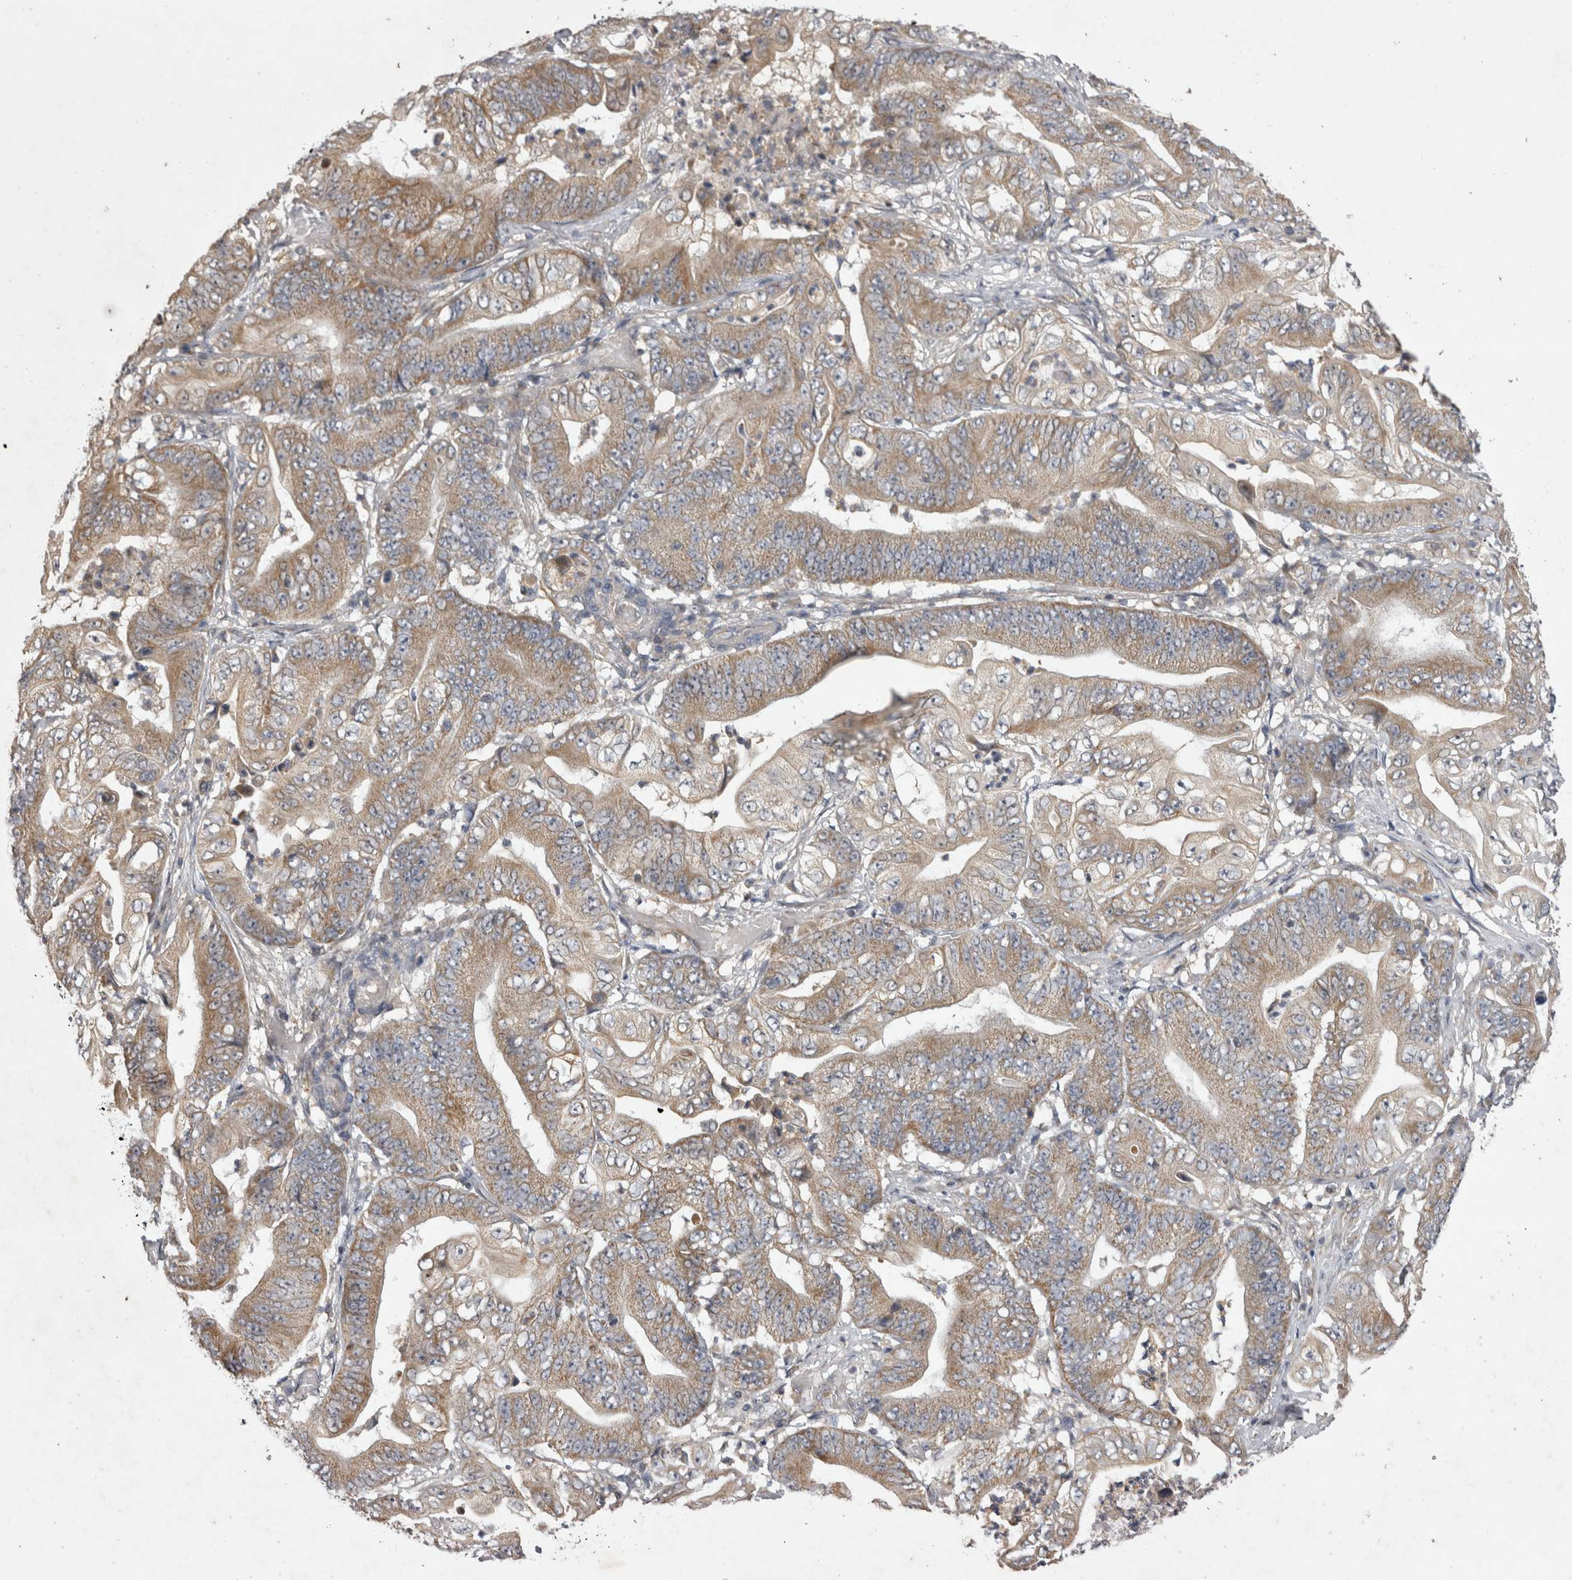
{"staining": {"intensity": "moderate", "quantity": ">75%", "location": "cytoplasmic/membranous"}, "tissue": "stomach cancer", "cell_type": "Tumor cells", "image_type": "cancer", "snomed": [{"axis": "morphology", "description": "Adenocarcinoma, NOS"}, {"axis": "topography", "description": "Stomach"}], "caption": "A photomicrograph of human stomach cancer stained for a protein shows moderate cytoplasmic/membranous brown staining in tumor cells. The protein is shown in brown color, while the nuclei are stained blue.", "gene": "TSPOAP1", "patient": {"sex": "female", "age": 73}}